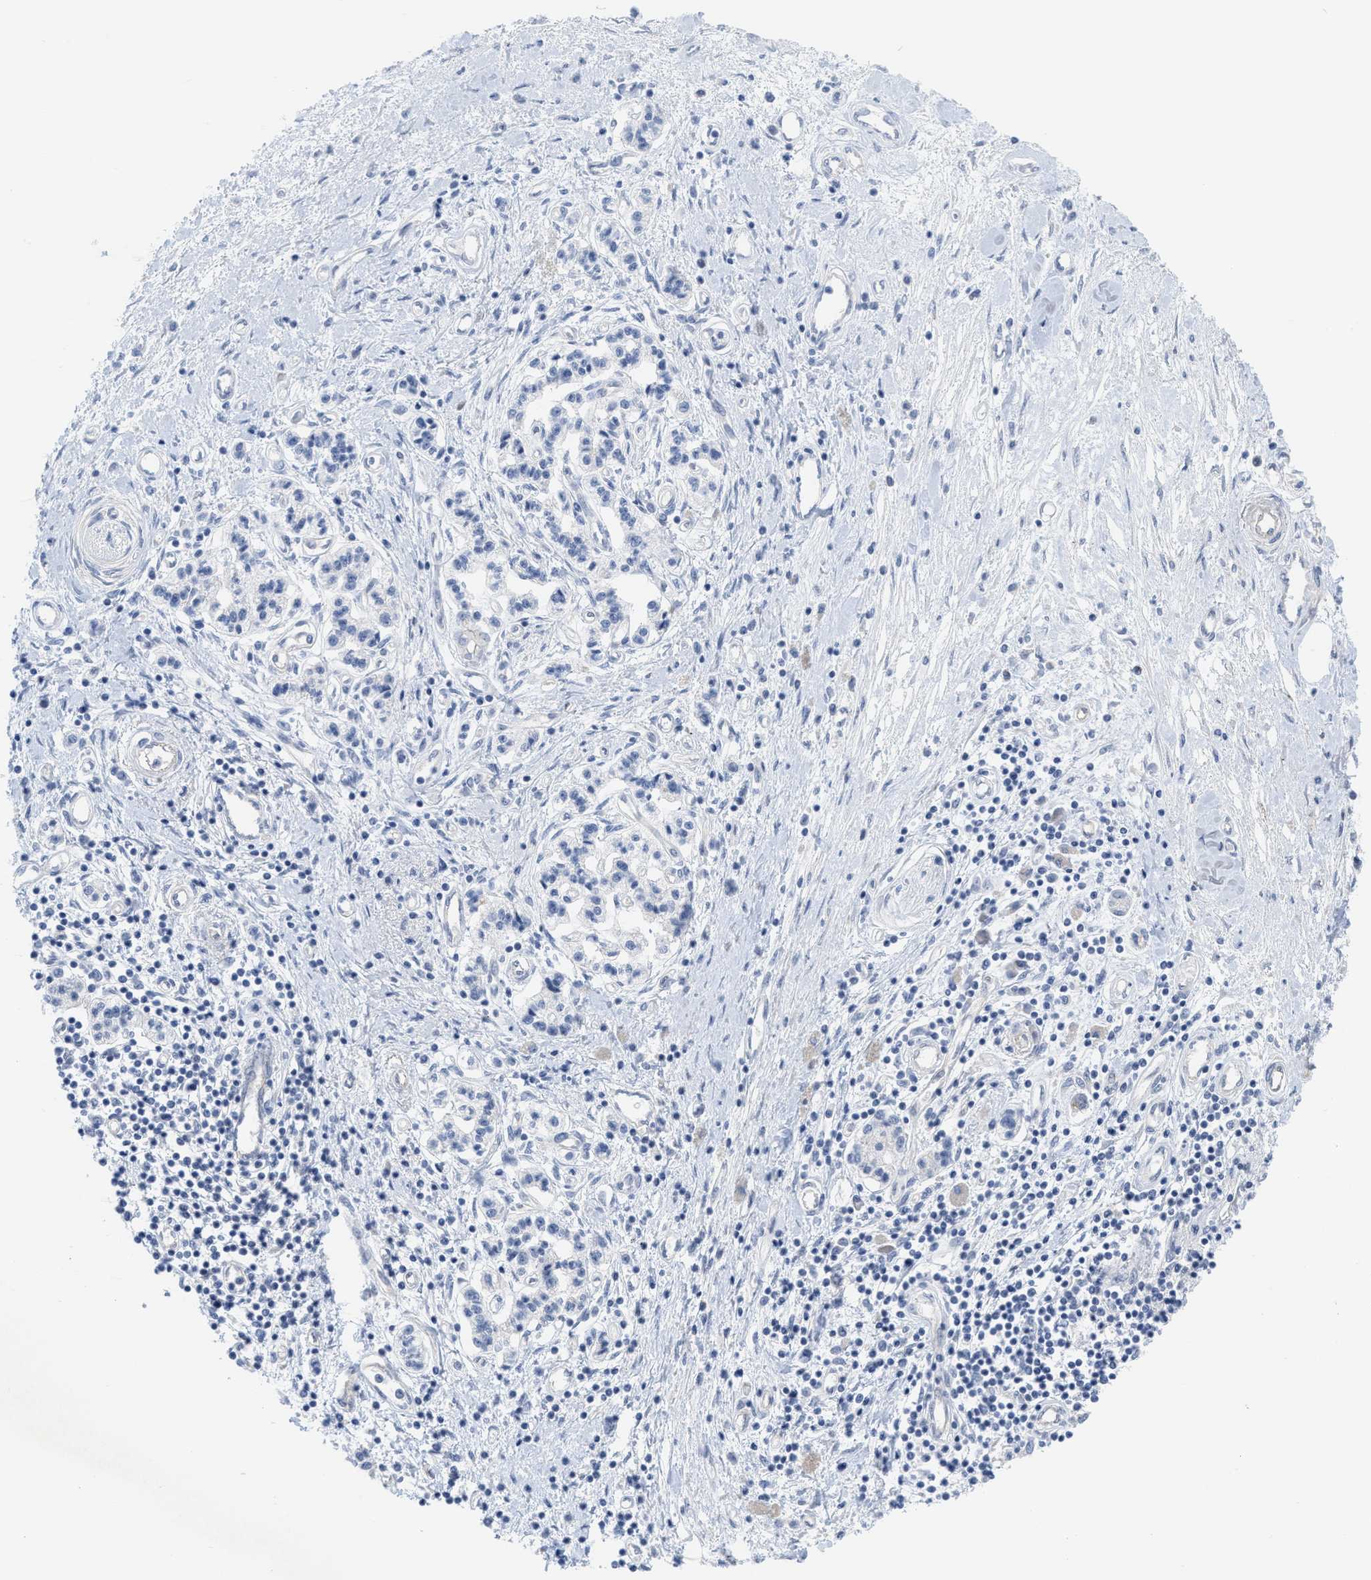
{"staining": {"intensity": "negative", "quantity": "none", "location": "none"}, "tissue": "pancreatic cancer", "cell_type": "Tumor cells", "image_type": "cancer", "snomed": [{"axis": "morphology", "description": "Adenocarcinoma, NOS"}, {"axis": "topography", "description": "Pancreas"}], "caption": "Photomicrograph shows no protein staining in tumor cells of pancreatic cancer tissue. (Stains: DAB (3,3'-diaminobenzidine) immunohistochemistry with hematoxylin counter stain, Microscopy: brightfield microscopy at high magnification).", "gene": "LDAF1", "patient": {"sex": "female", "age": 77}}